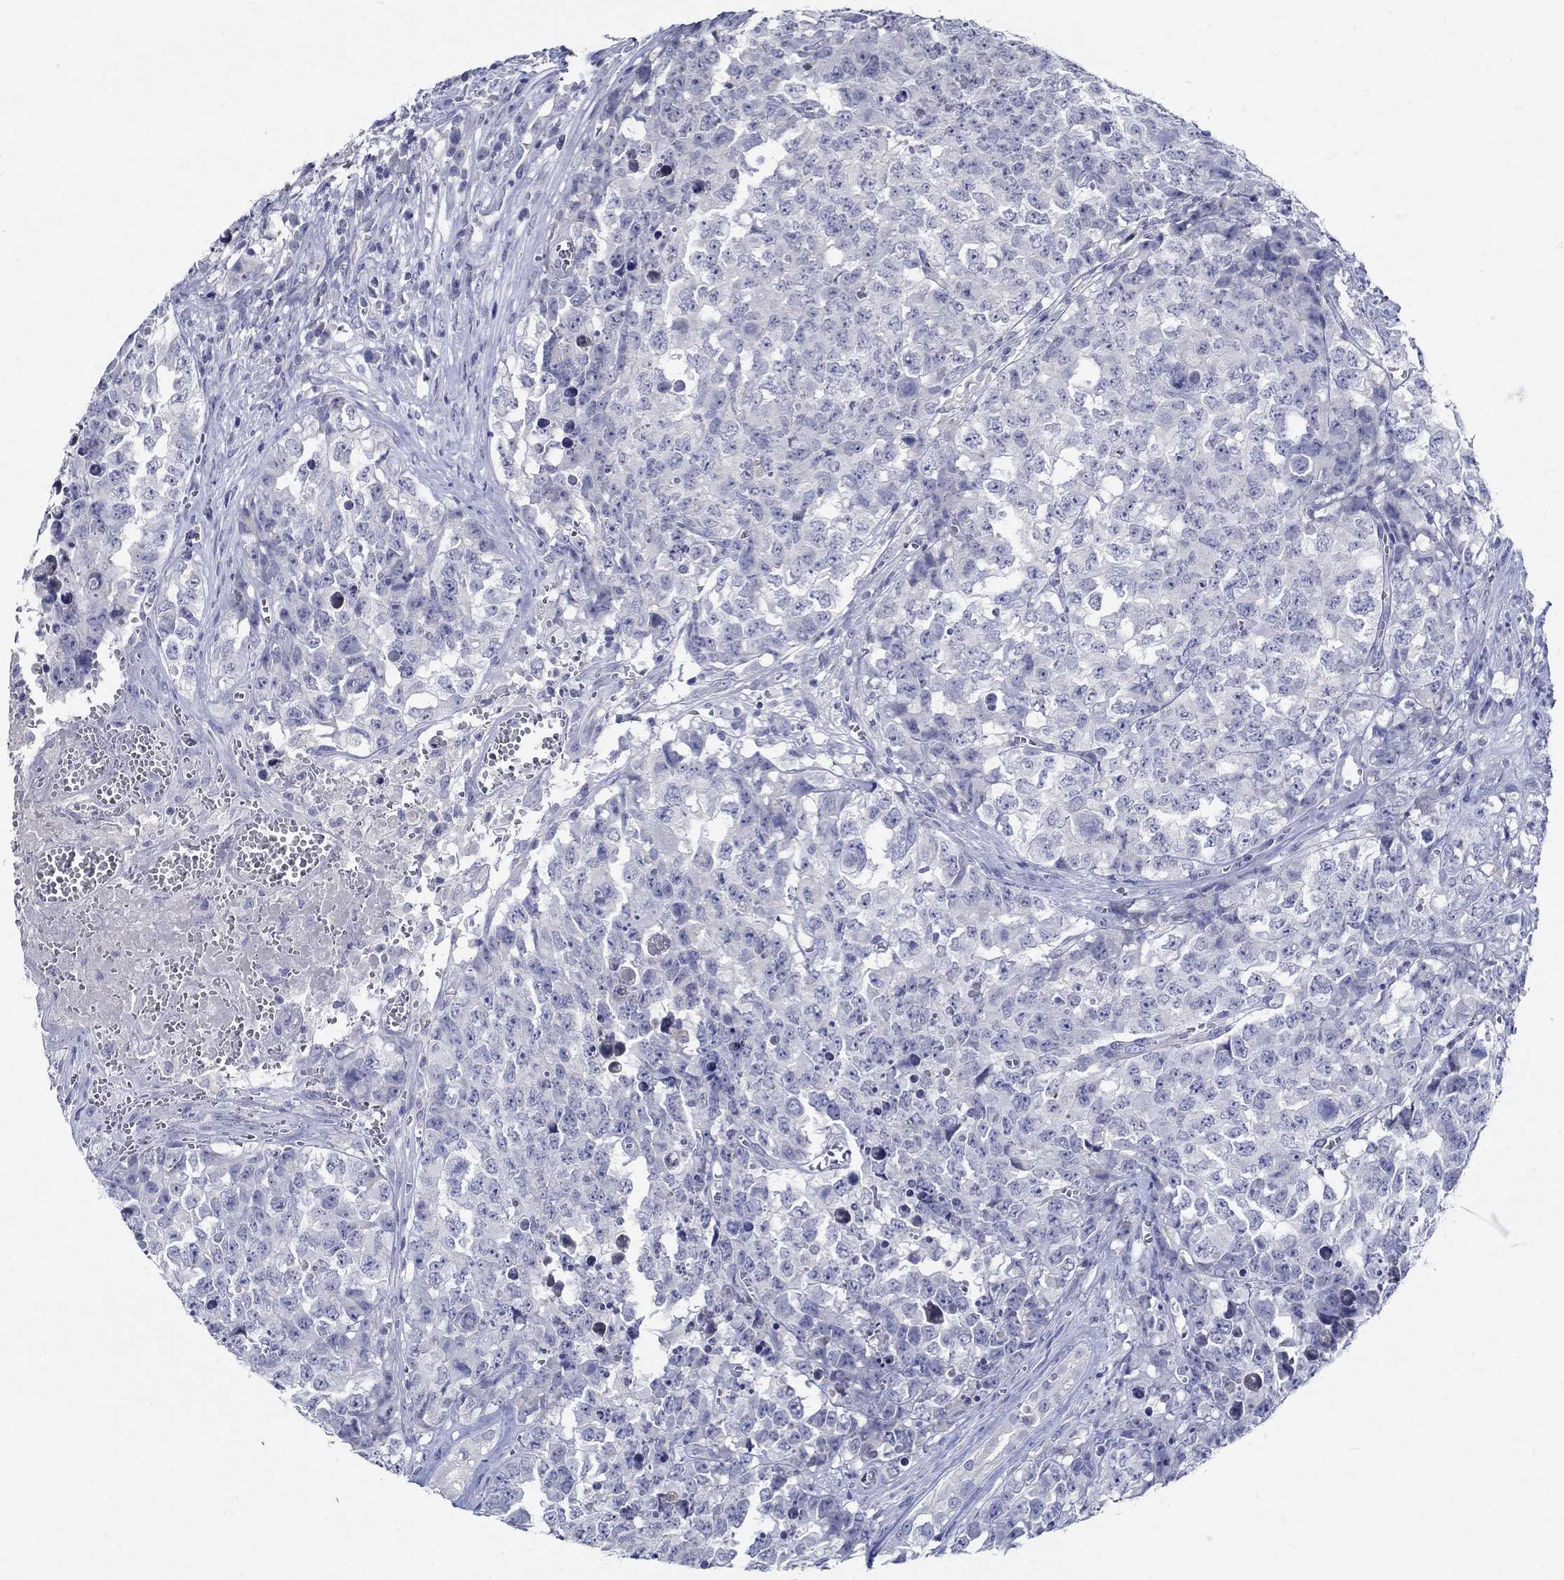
{"staining": {"intensity": "negative", "quantity": "none", "location": "none"}, "tissue": "testis cancer", "cell_type": "Tumor cells", "image_type": "cancer", "snomed": [{"axis": "morphology", "description": "Carcinoma, Embryonal, NOS"}, {"axis": "topography", "description": "Testis"}], "caption": "This is an immunohistochemistry (IHC) micrograph of testis embryonal carcinoma. There is no staining in tumor cells.", "gene": "CETN1", "patient": {"sex": "male", "age": 23}}